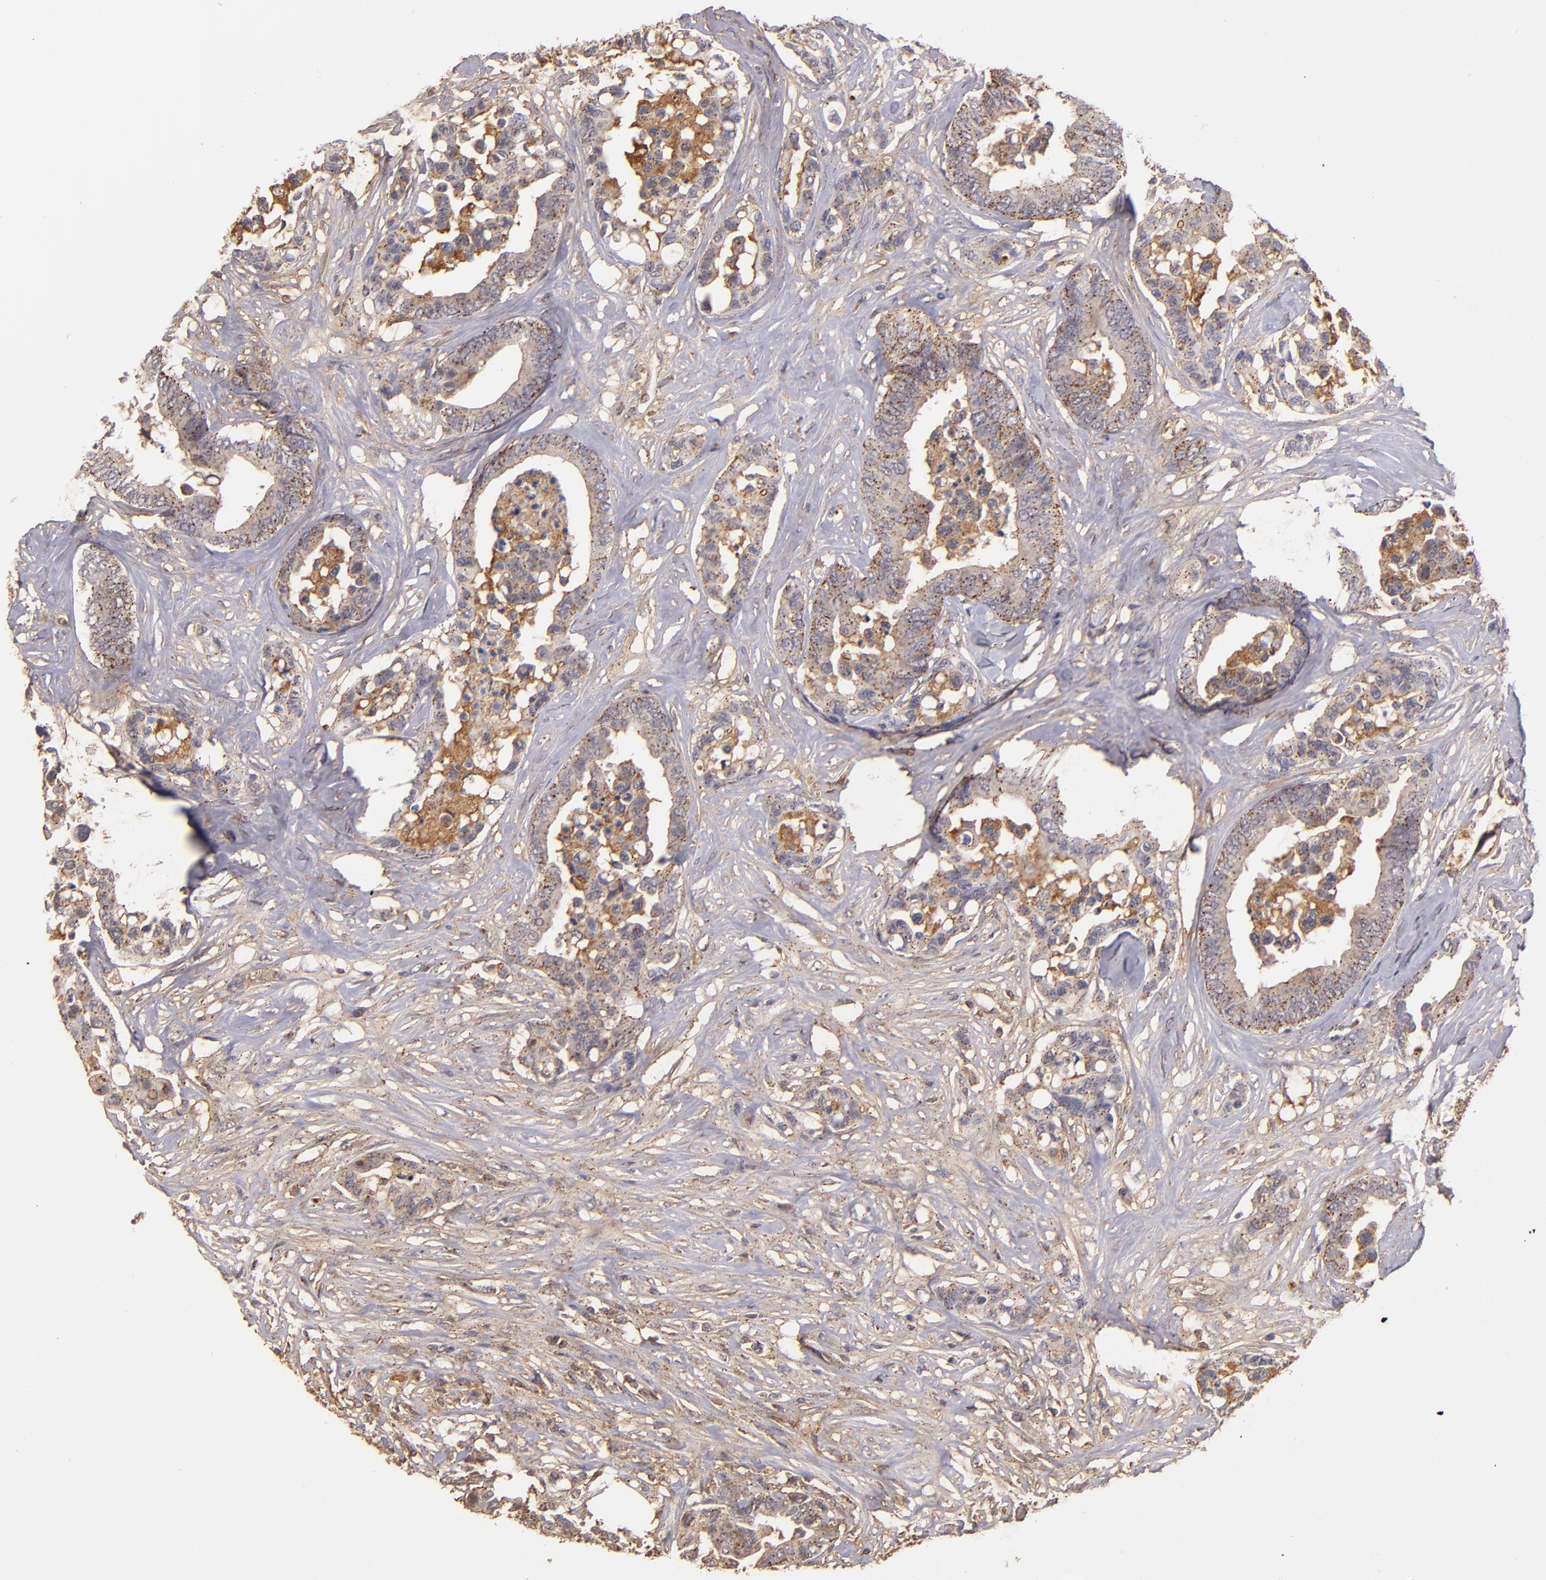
{"staining": {"intensity": "moderate", "quantity": ">75%", "location": "cytoplasmic/membranous"}, "tissue": "colorectal cancer", "cell_type": "Tumor cells", "image_type": "cancer", "snomed": [{"axis": "morphology", "description": "Adenocarcinoma, NOS"}, {"axis": "topography", "description": "Colon"}], "caption": "The histopathology image reveals a brown stain indicating the presence of a protein in the cytoplasmic/membranous of tumor cells in colorectal cancer (adenocarcinoma).", "gene": "ZFYVE1", "patient": {"sex": "male", "age": 82}}